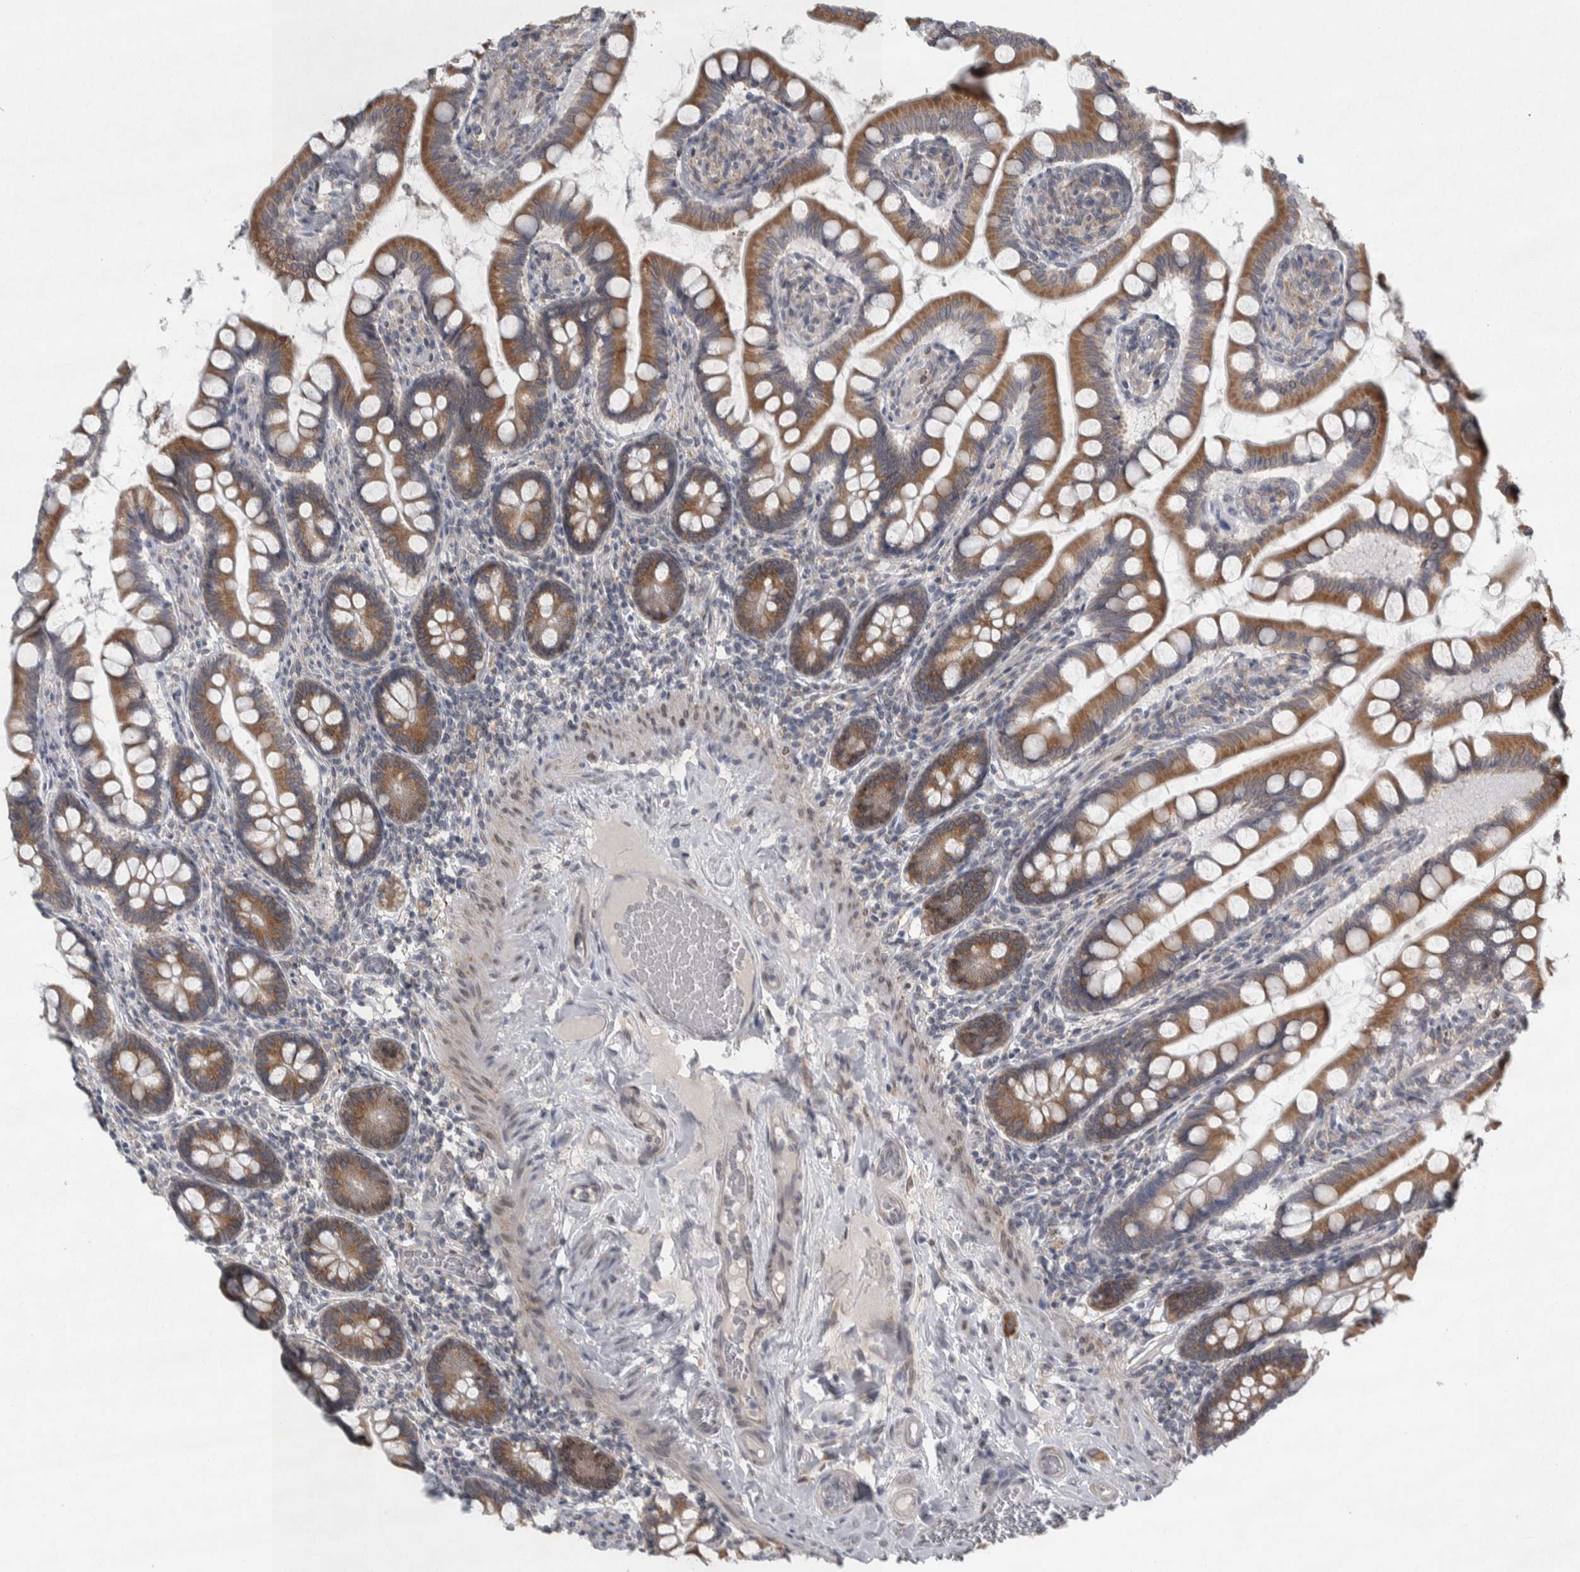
{"staining": {"intensity": "moderate", "quantity": ">75%", "location": "cytoplasmic/membranous"}, "tissue": "small intestine", "cell_type": "Glandular cells", "image_type": "normal", "snomed": [{"axis": "morphology", "description": "Normal tissue, NOS"}, {"axis": "topography", "description": "Small intestine"}], "caption": "A micrograph of small intestine stained for a protein exhibits moderate cytoplasmic/membranous brown staining in glandular cells.", "gene": "SIGMAR1", "patient": {"sex": "male", "age": 41}}